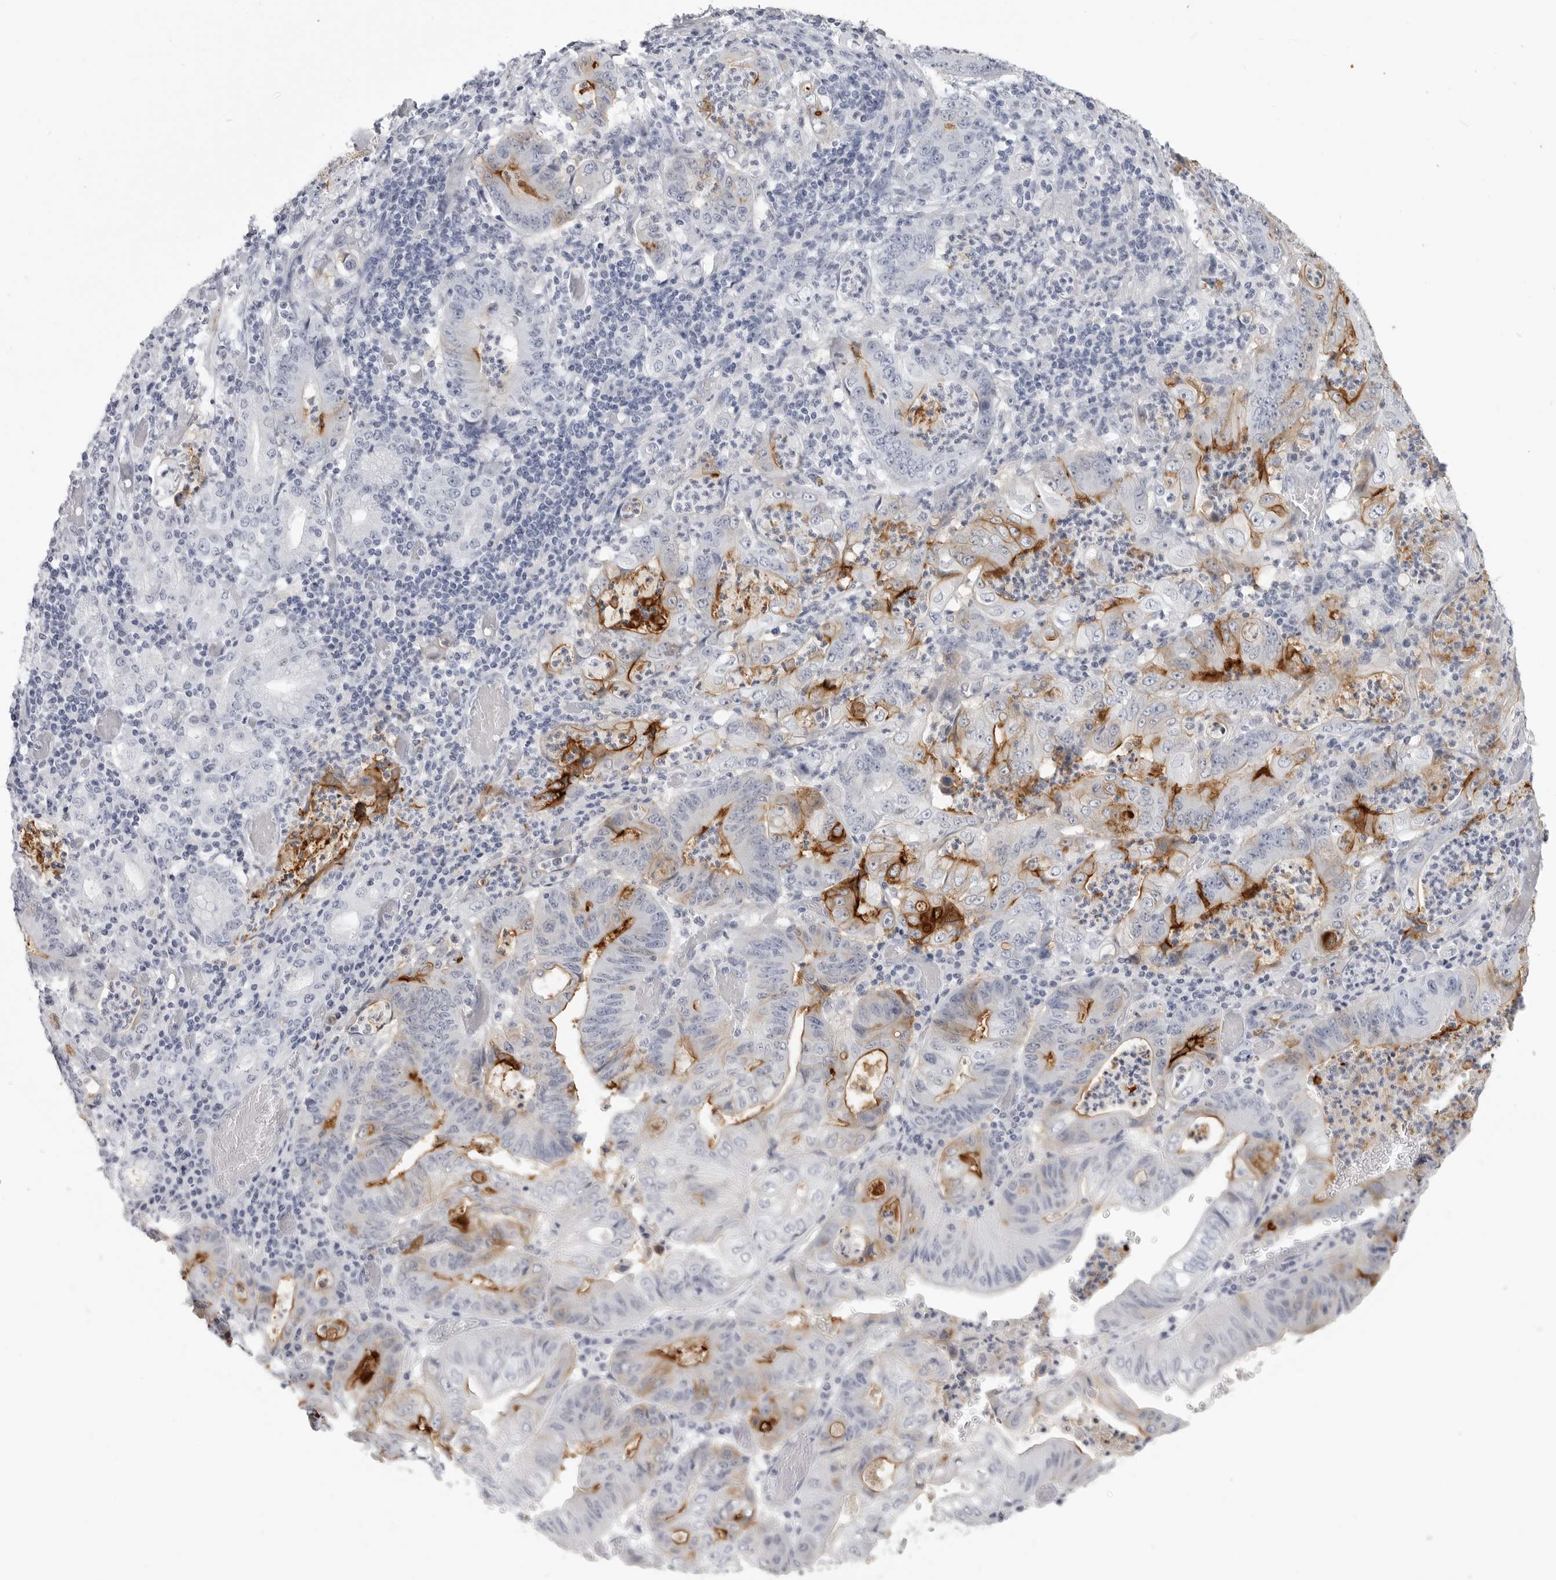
{"staining": {"intensity": "strong", "quantity": "<25%", "location": "cytoplasmic/membranous"}, "tissue": "stomach cancer", "cell_type": "Tumor cells", "image_type": "cancer", "snomed": [{"axis": "morphology", "description": "Adenocarcinoma, NOS"}, {"axis": "topography", "description": "Stomach"}], "caption": "Protein expression analysis of human stomach cancer (adenocarcinoma) reveals strong cytoplasmic/membranous staining in approximately <25% of tumor cells. The staining is performed using DAB (3,3'-diaminobenzidine) brown chromogen to label protein expression. The nuclei are counter-stained blue using hematoxylin.", "gene": "LY6D", "patient": {"sex": "female", "age": 73}}